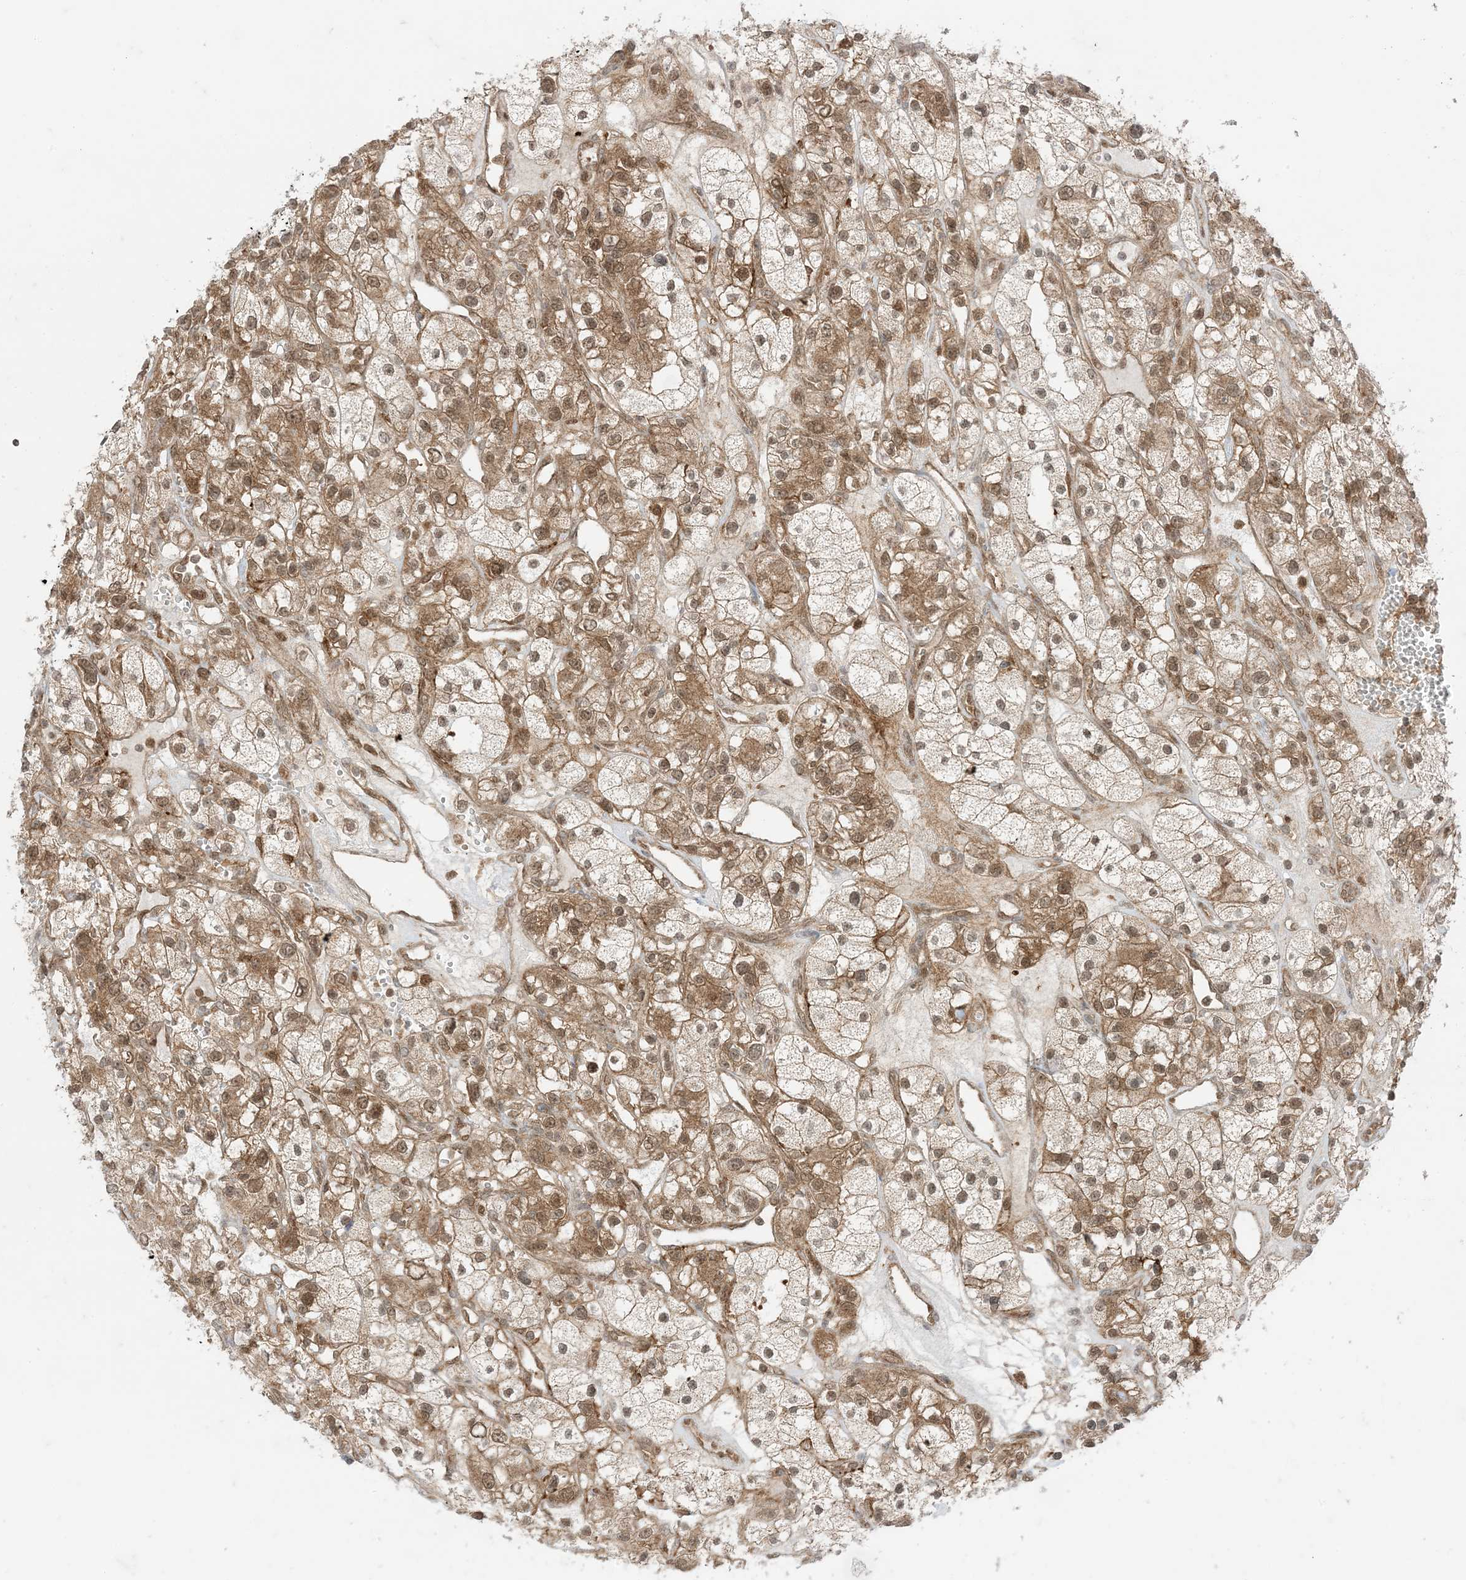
{"staining": {"intensity": "moderate", "quantity": ">75%", "location": "cytoplasmic/membranous,nuclear"}, "tissue": "renal cancer", "cell_type": "Tumor cells", "image_type": "cancer", "snomed": [{"axis": "morphology", "description": "Adenocarcinoma, NOS"}, {"axis": "topography", "description": "Kidney"}], "caption": "Immunohistochemical staining of renal cancer demonstrates moderate cytoplasmic/membranous and nuclear protein staining in approximately >75% of tumor cells.", "gene": "PTPA", "patient": {"sex": "female", "age": 57}}